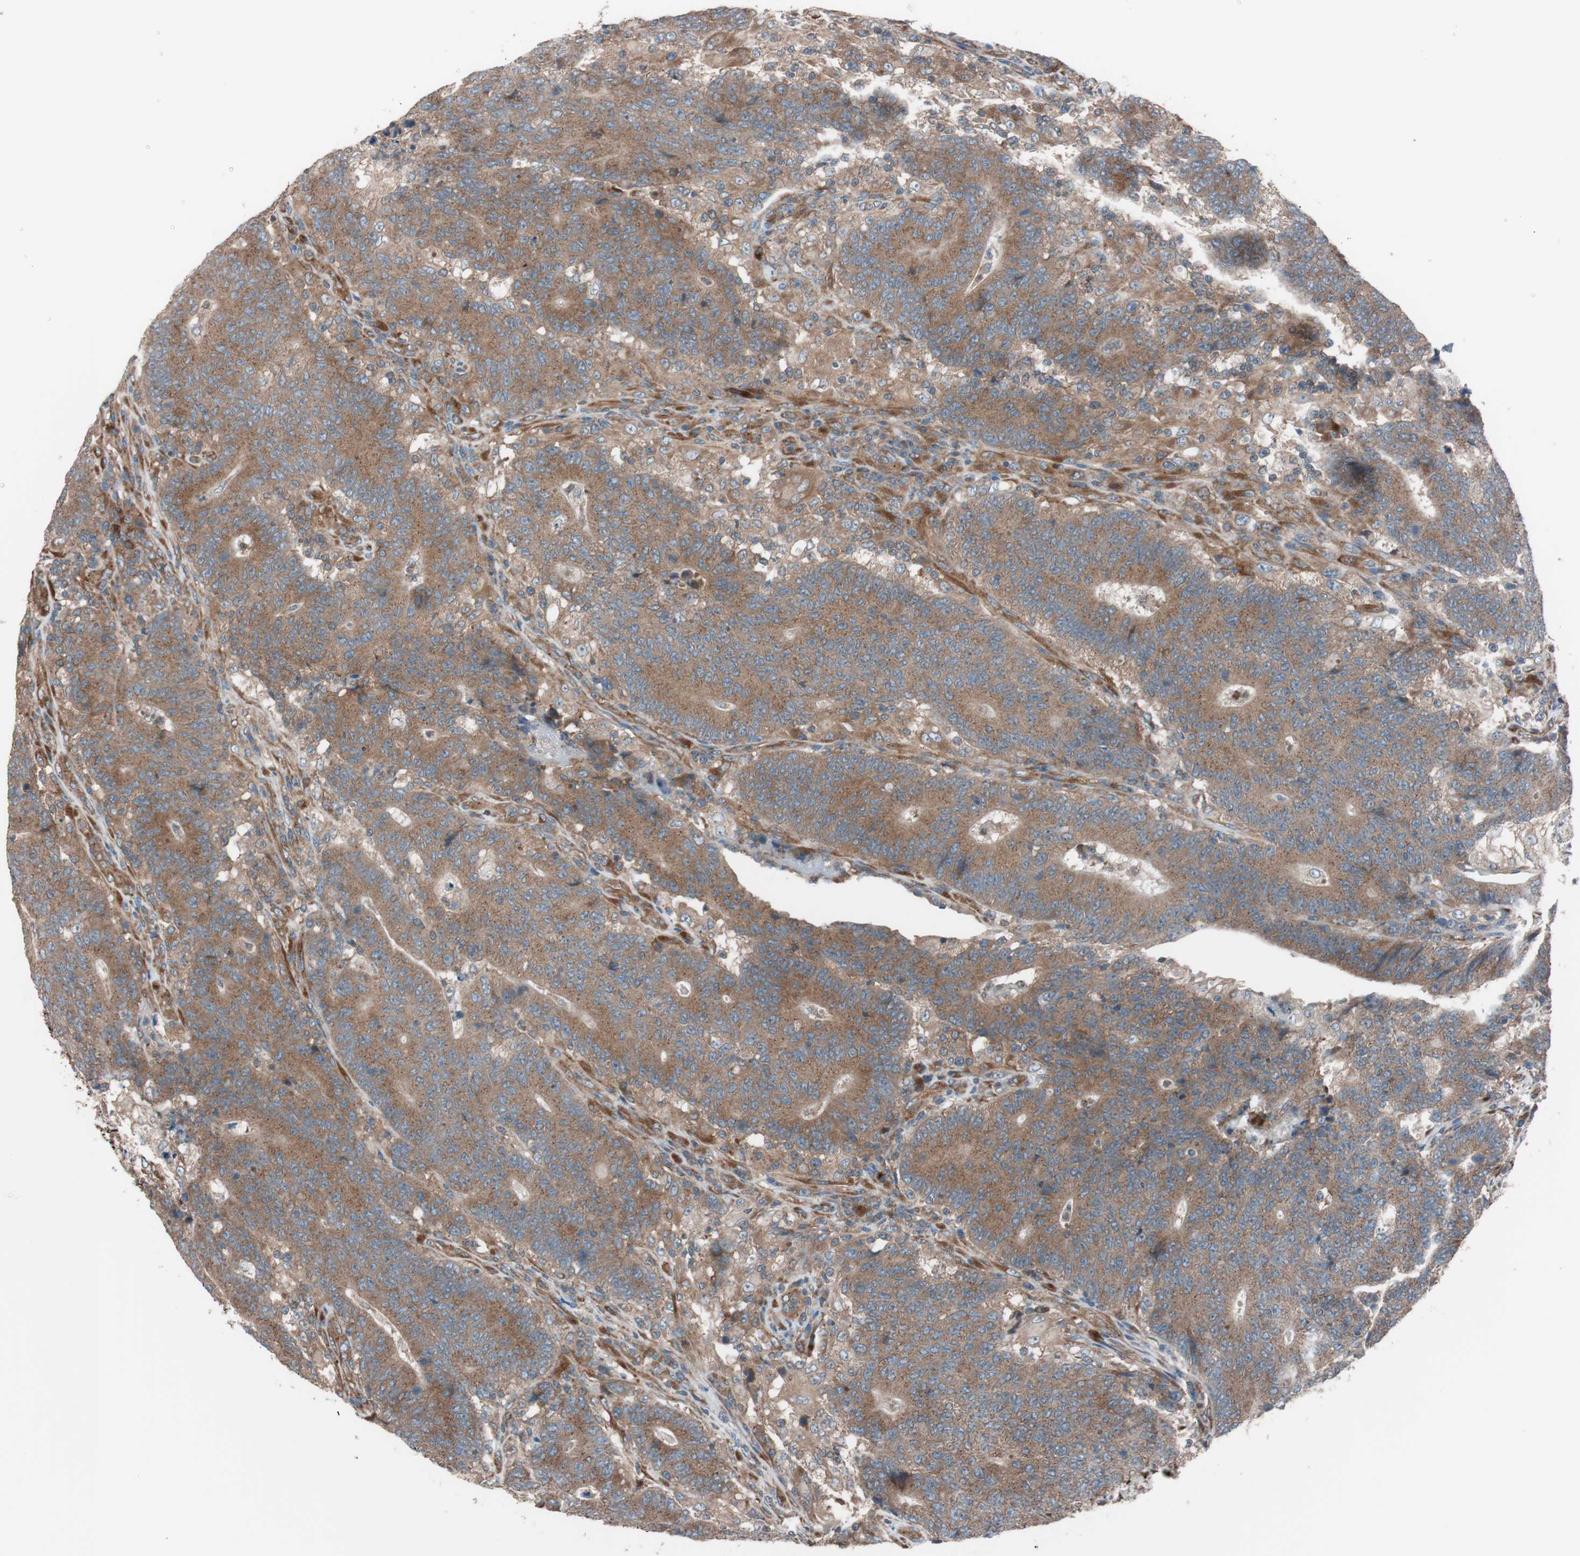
{"staining": {"intensity": "moderate", "quantity": ">75%", "location": "cytoplasmic/membranous"}, "tissue": "colorectal cancer", "cell_type": "Tumor cells", "image_type": "cancer", "snomed": [{"axis": "morphology", "description": "Normal tissue, NOS"}, {"axis": "morphology", "description": "Adenocarcinoma, NOS"}, {"axis": "topography", "description": "Colon"}], "caption": "Human adenocarcinoma (colorectal) stained with a brown dye shows moderate cytoplasmic/membranous positive staining in about >75% of tumor cells.", "gene": "SEC31A", "patient": {"sex": "female", "age": 75}}